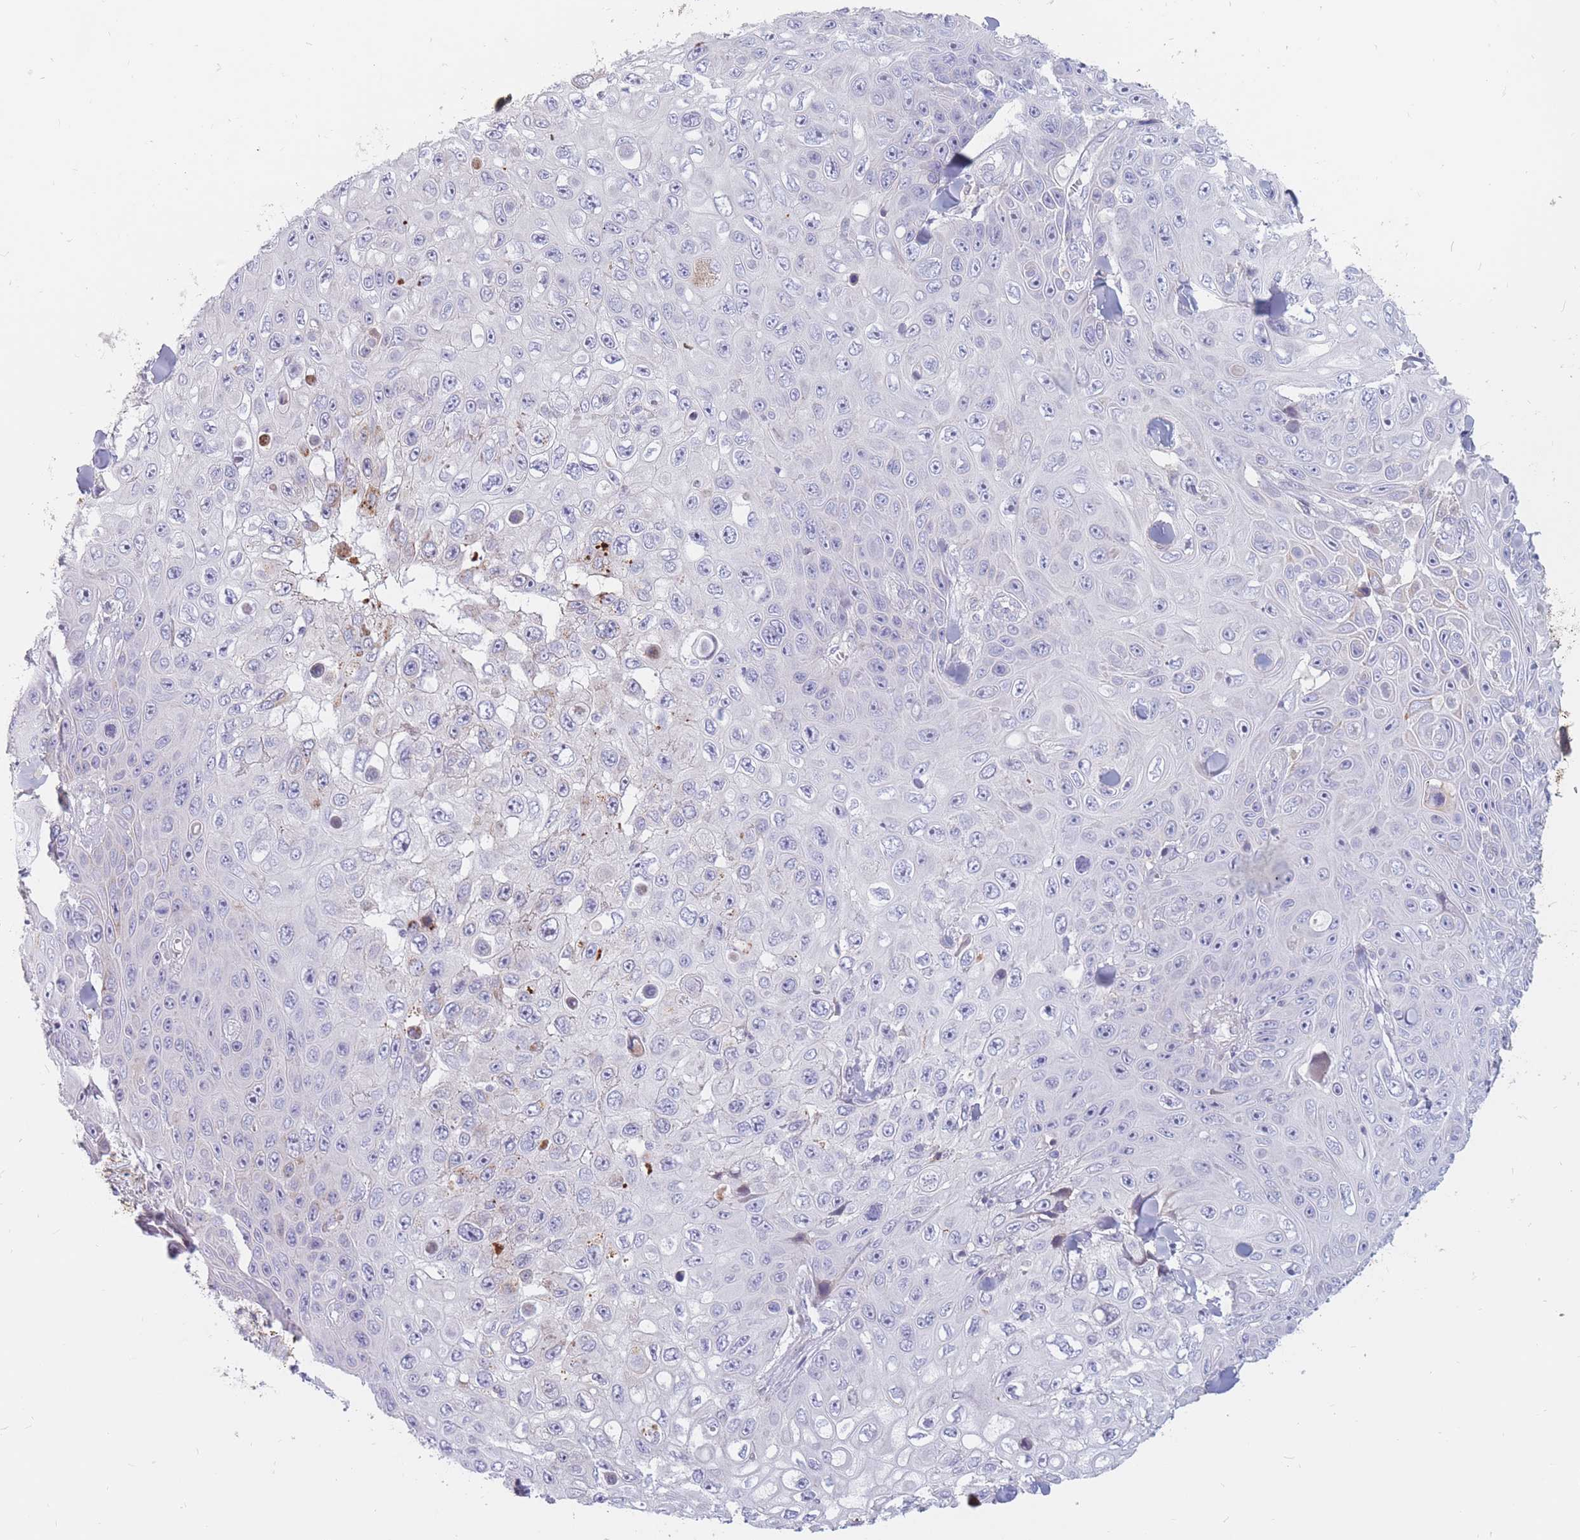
{"staining": {"intensity": "negative", "quantity": "none", "location": "none"}, "tissue": "skin cancer", "cell_type": "Tumor cells", "image_type": "cancer", "snomed": [{"axis": "morphology", "description": "Squamous cell carcinoma, NOS"}, {"axis": "topography", "description": "Skin"}], "caption": "This histopathology image is of skin squamous cell carcinoma stained with immunohistochemistry to label a protein in brown with the nuclei are counter-stained blue. There is no staining in tumor cells. (DAB IHC, high magnification).", "gene": "PTGDR", "patient": {"sex": "male", "age": 82}}